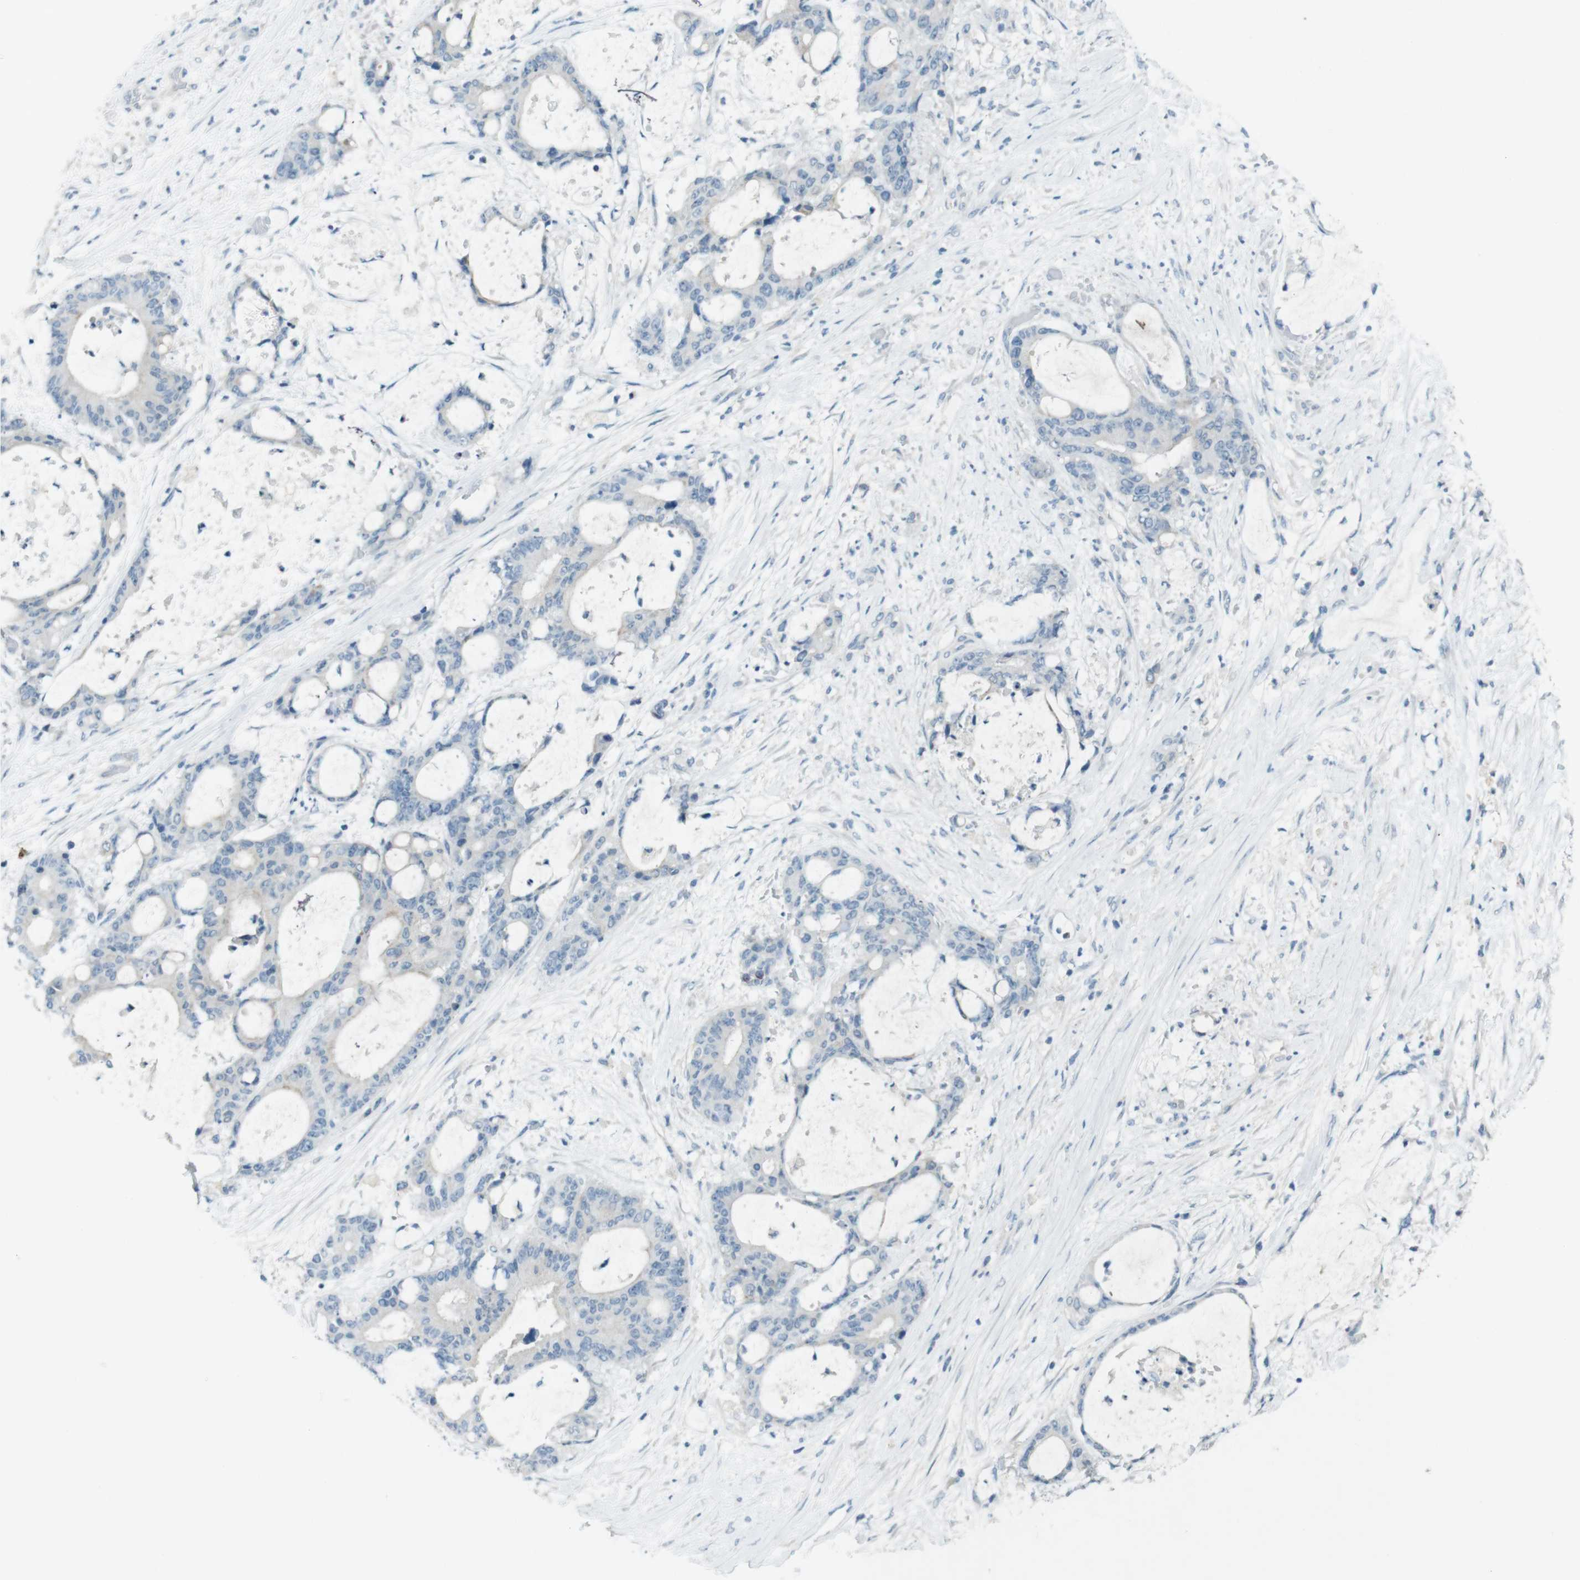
{"staining": {"intensity": "negative", "quantity": "none", "location": "none"}, "tissue": "liver cancer", "cell_type": "Tumor cells", "image_type": "cancer", "snomed": [{"axis": "morphology", "description": "Cholangiocarcinoma"}, {"axis": "topography", "description": "Liver"}], "caption": "There is no significant expression in tumor cells of liver cholangiocarcinoma. (DAB immunohistochemistry (IHC) with hematoxylin counter stain).", "gene": "ENTPD7", "patient": {"sex": "female", "age": 73}}